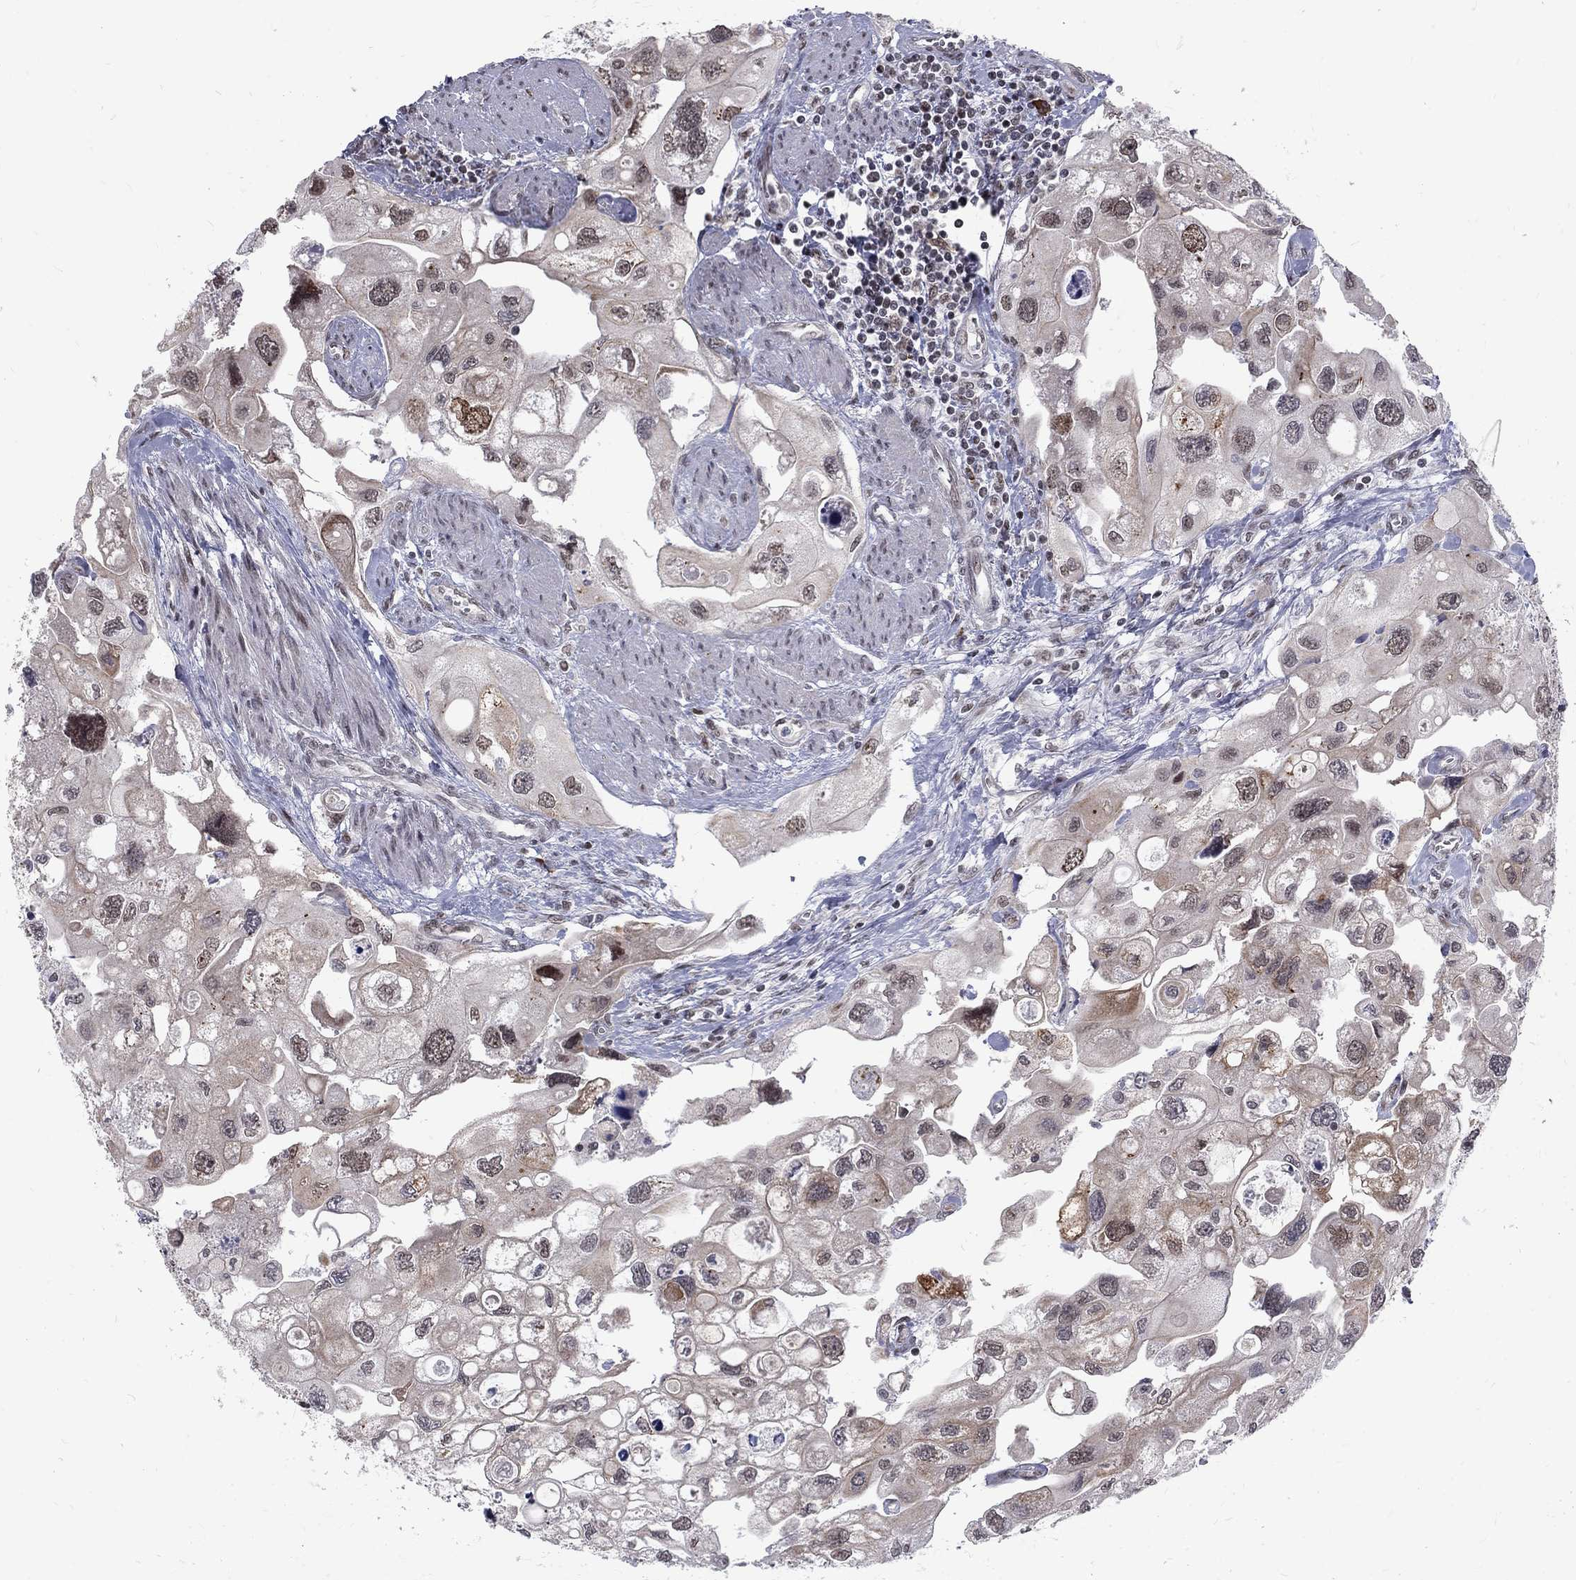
{"staining": {"intensity": "moderate", "quantity": "<25%", "location": "cytoplasmic/membranous"}, "tissue": "urothelial cancer", "cell_type": "Tumor cells", "image_type": "cancer", "snomed": [{"axis": "morphology", "description": "Urothelial carcinoma, High grade"}, {"axis": "topography", "description": "Urinary bladder"}], "caption": "An immunohistochemistry histopathology image of neoplastic tissue is shown. Protein staining in brown shows moderate cytoplasmic/membranous positivity in urothelial cancer within tumor cells.", "gene": "TCEAL1", "patient": {"sex": "male", "age": 59}}